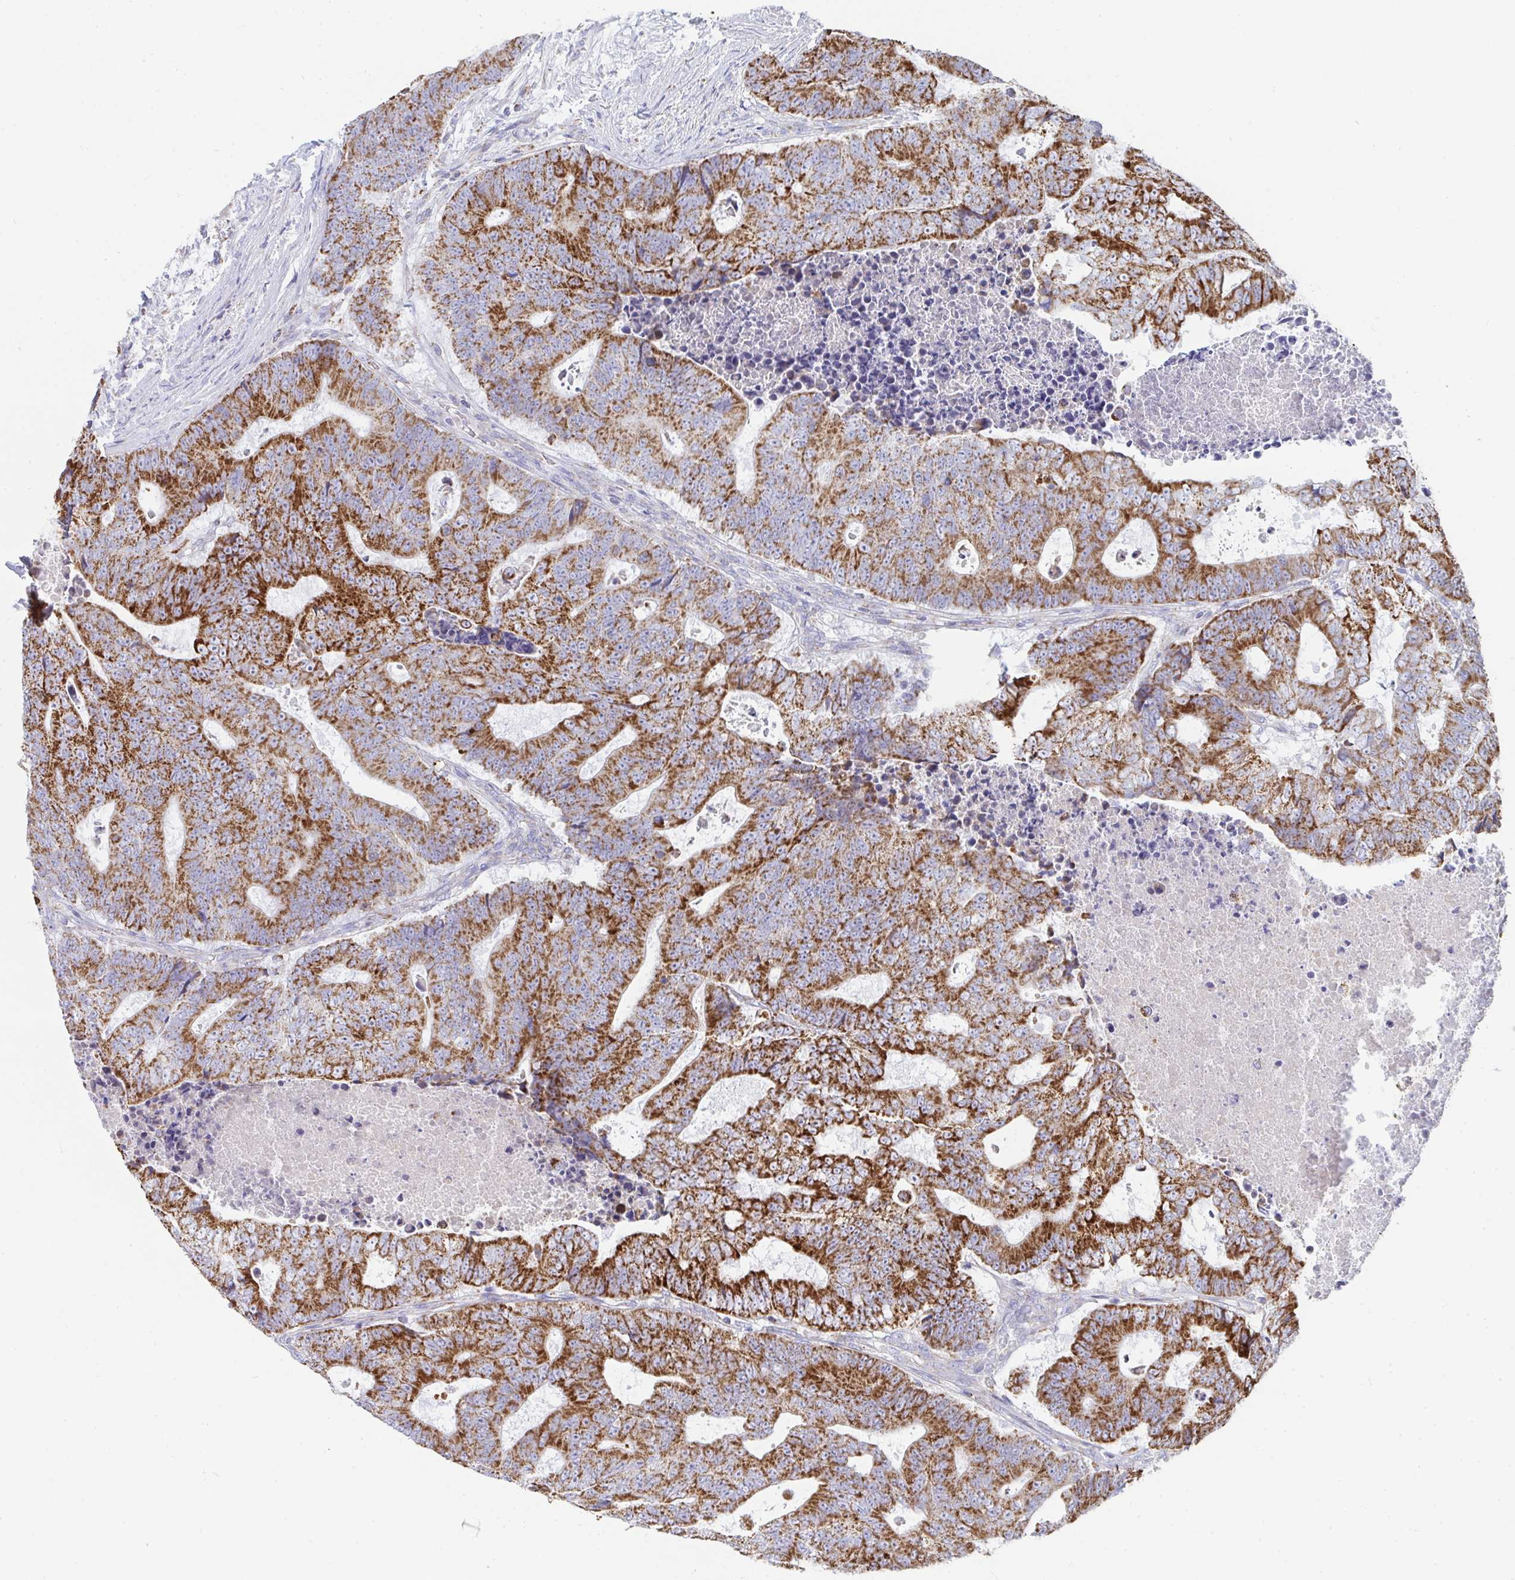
{"staining": {"intensity": "strong", "quantity": ">75%", "location": "cytoplasmic/membranous"}, "tissue": "colorectal cancer", "cell_type": "Tumor cells", "image_type": "cancer", "snomed": [{"axis": "morphology", "description": "Adenocarcinoma, NOS"}, {"axis": "topography", "description": "Colon"}], "caption": "Adenocarcinoma (colorectal) was stained to show a protein in brown. There is high levels of strong cytoplasmic/membranous staining in approximately >75% of tumor cells. (IHC, brightfield microscopy, high magnification).", "gene": "AIFM1", "patient": {"sex": "female", "age": 48}}